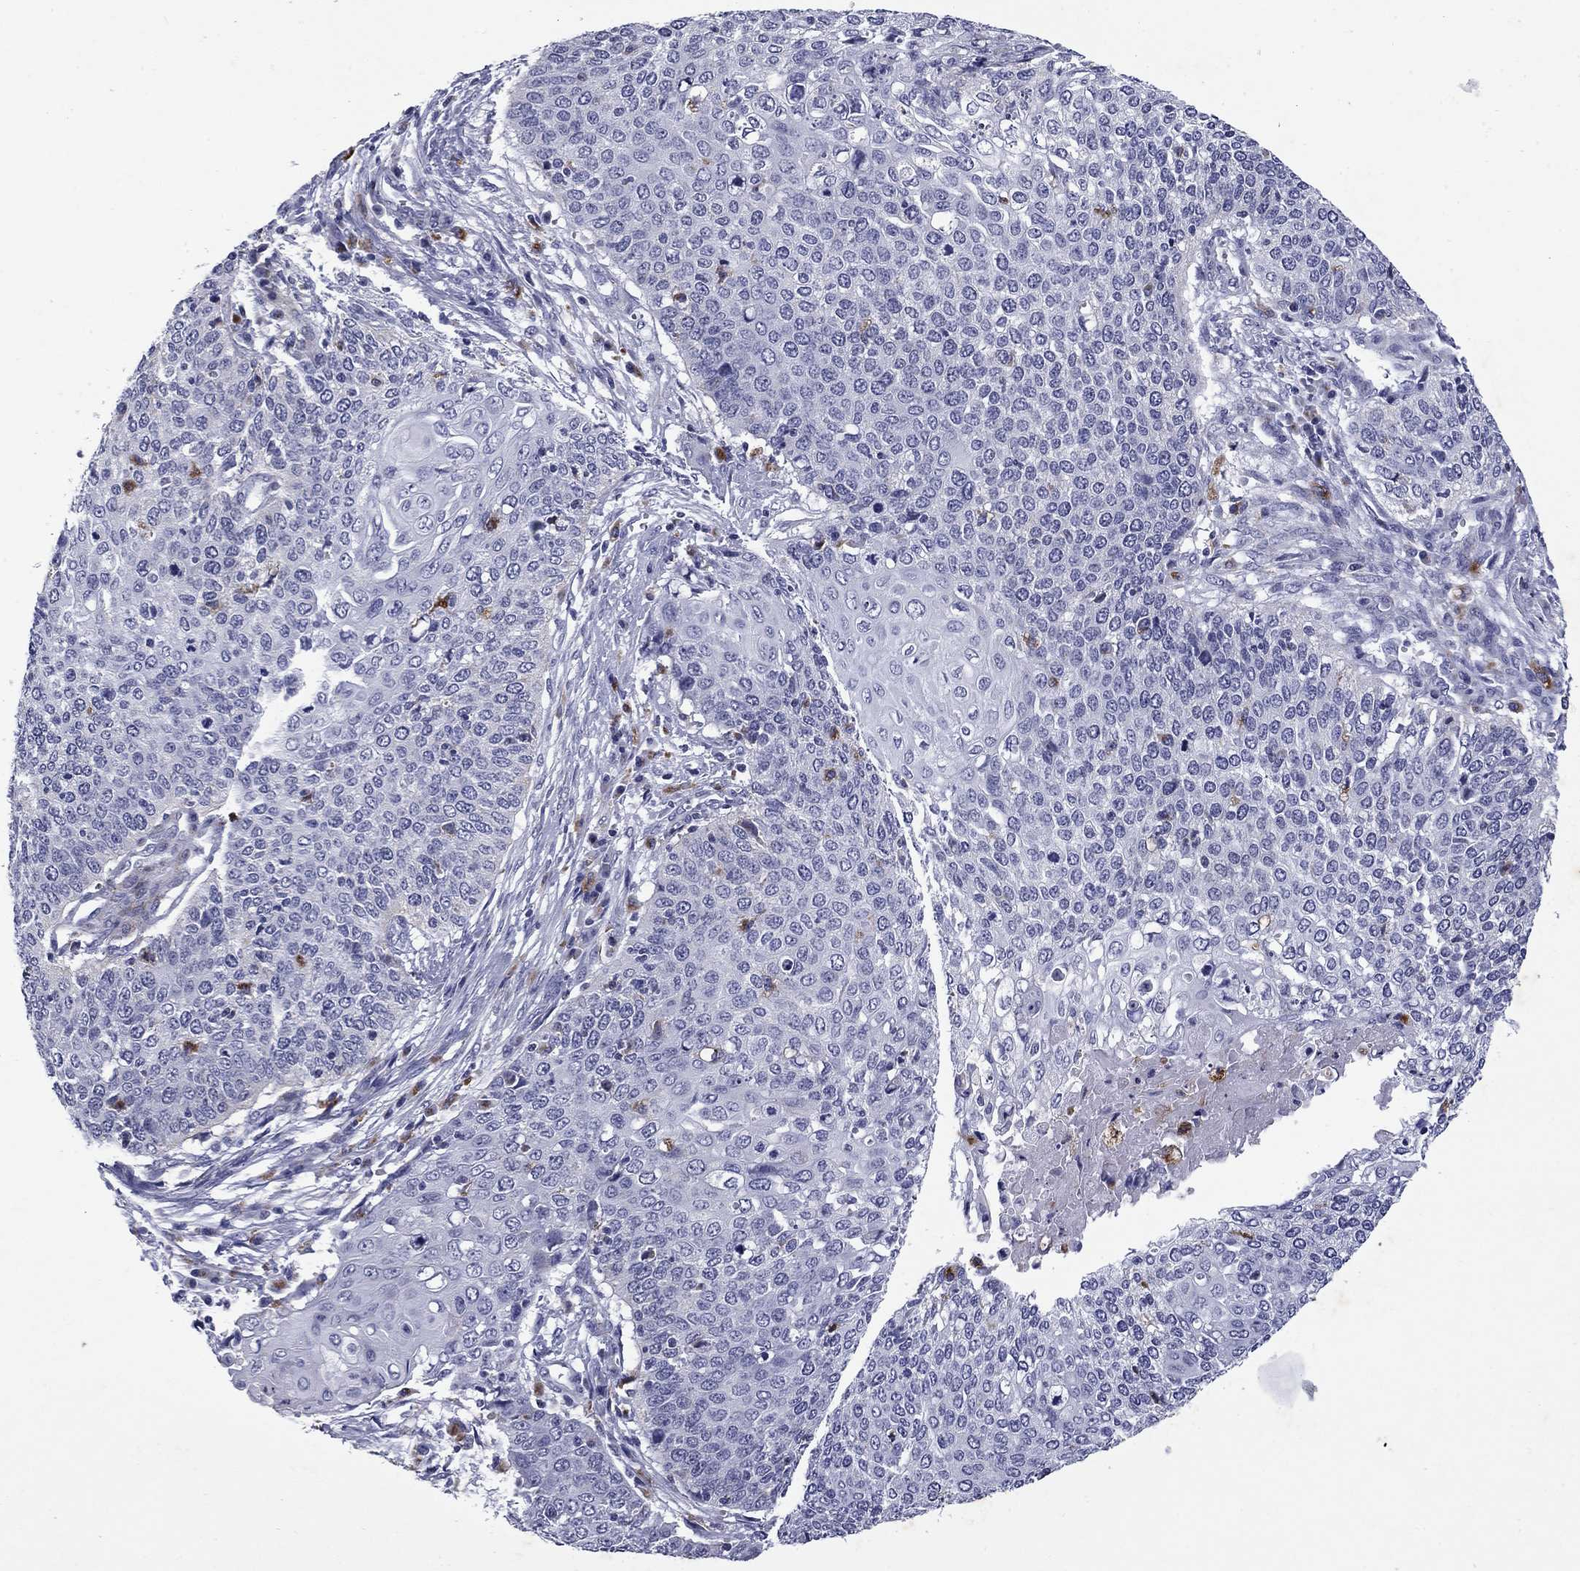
{"staining": {"intensity": "negative", "quantity": "none", "location": "none"}, "tissue": "cervical cancer", "cell_type": "Tumor cells", "image_type": "cancer", "snomed": [{"axis": "morphology", "description": "Squamous cell carcinoma, NOS"}, {"axis": "topography", "description": "Cervix"}], "caption": "DAB immunohistochemical staining of human cervical cancer exhibits no significant expression in tumor cells.", "gene": "MADCAM1", "patient": {"sex": "female", "age": 39}}